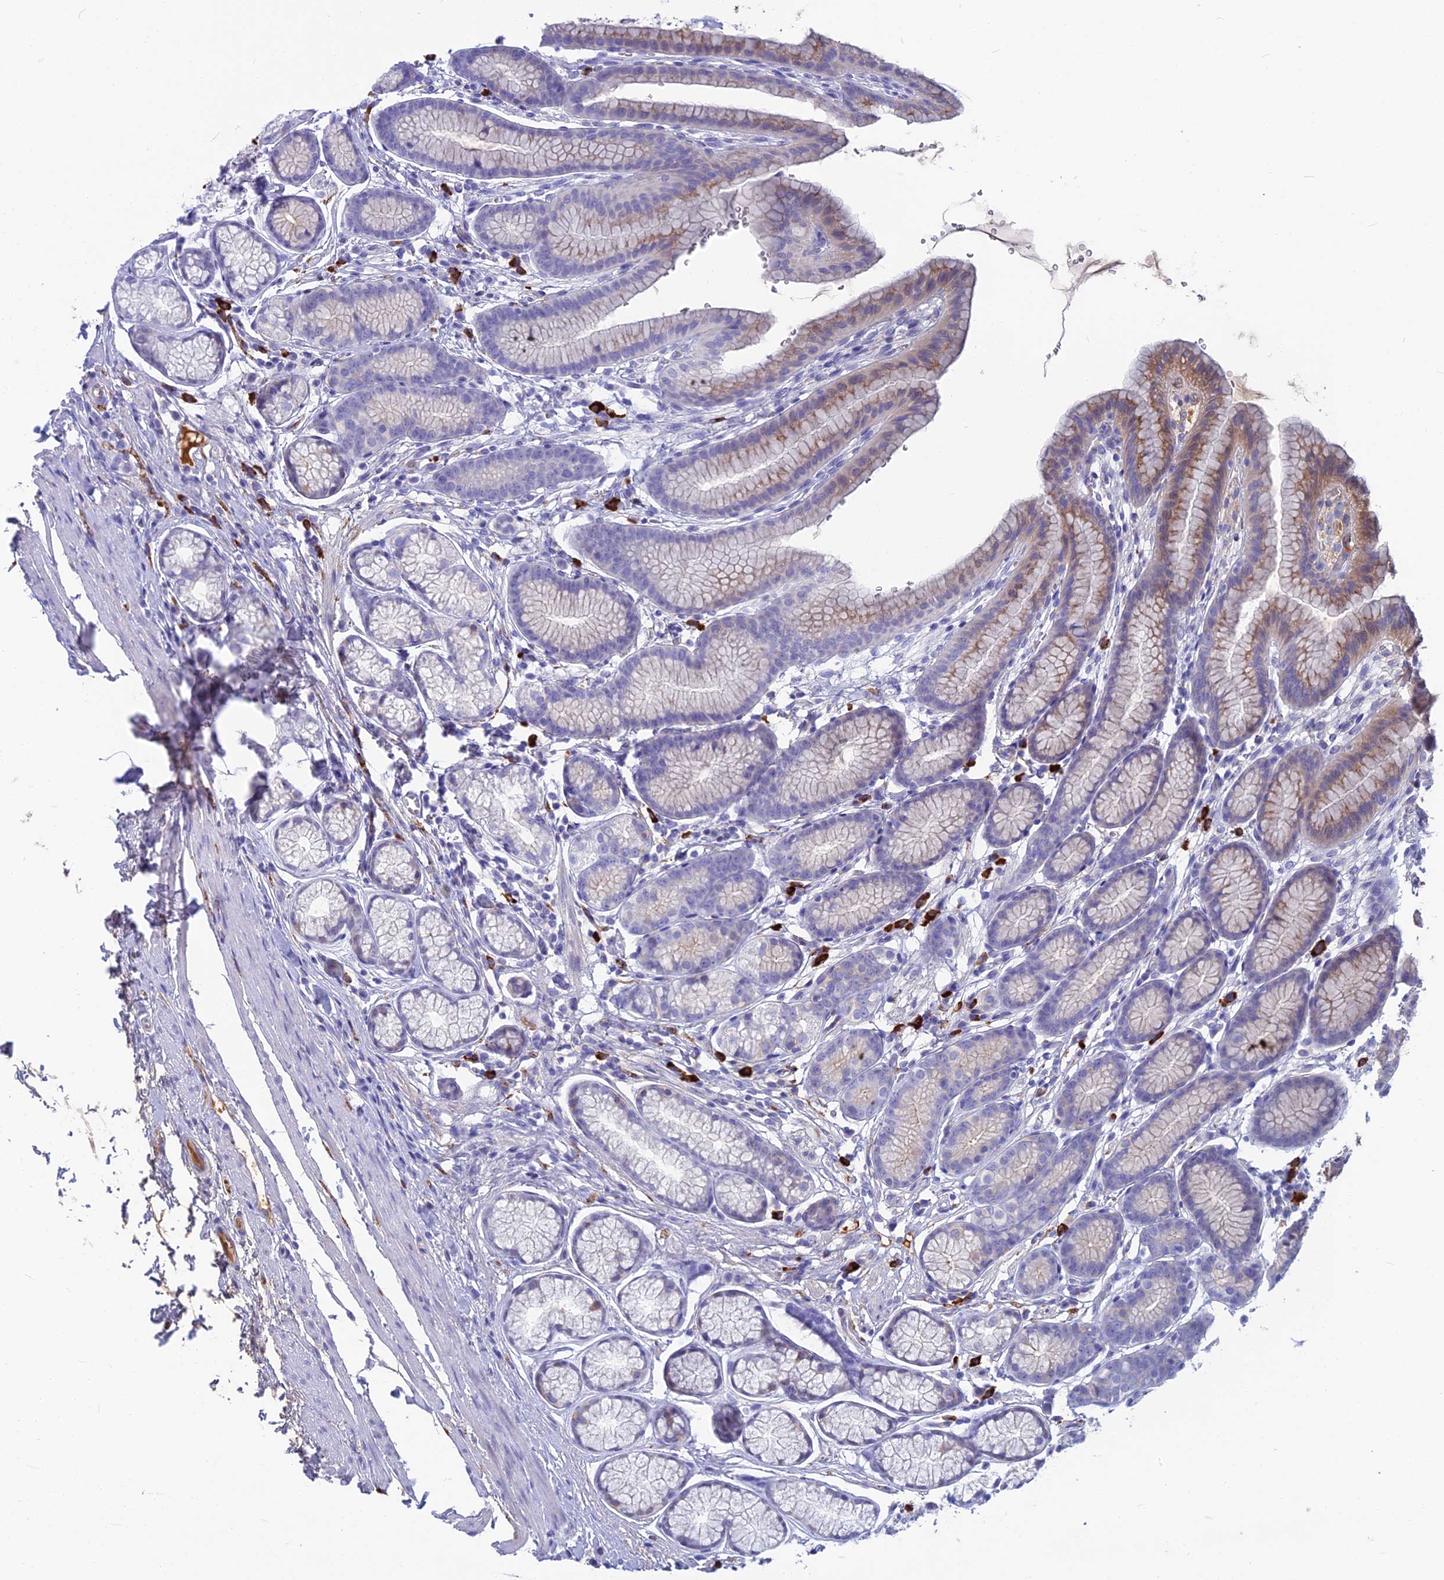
{"staining": {"intensity": "moderate", "quantity": "<25%", "location": "cytoplasmic/membranous"}, "tissue": "stomach", "cell_type": "Glandular cells", "image_type": "normal", "snomed": [{"axis": "morphology", "description": "Normal tissue, NOS"}, {"axis": "topography", "description": "Stomach"}], "caption": "Unremarkable stomach was stained to show a protein in brown. There is low levels of moderate cytoplasmic/membranous positivity in about <25% of glandular cells. Using DAB (3,3'-diaminobenzidine) (brown) and hematoxylin (blue) stains, captured at high magnification using brightfield microscopy.", "gene": "SNAP91", "patient": {"sex": "male", "age": 42}}